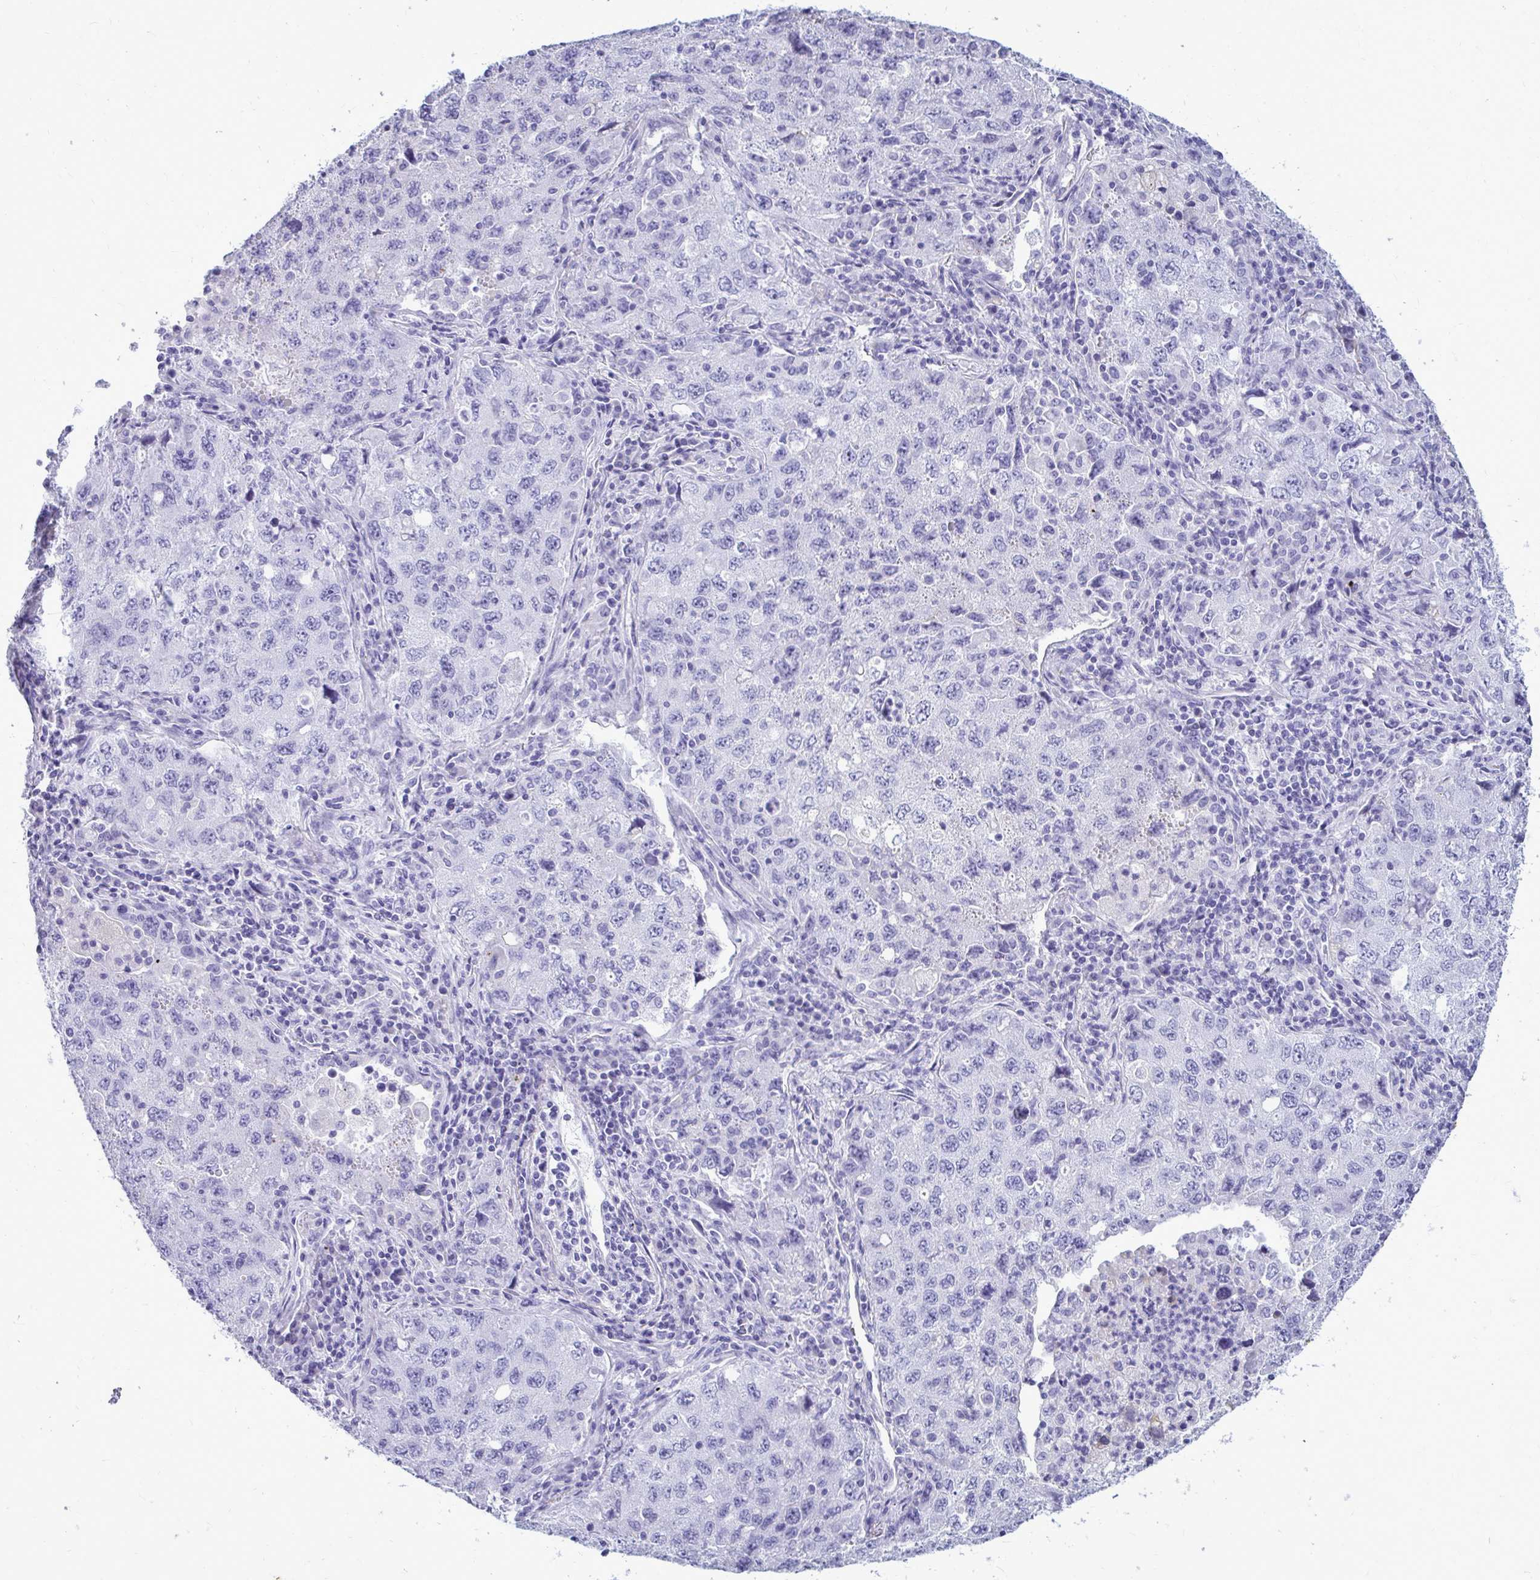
{"staining": {"intensity": "negative", "quantity": "none", "location": "none"}, "tissue": "lung cancer", "cell_type": "Tumor cells", "image_type": "cancer", "snomed": [{"axis": "morphology", "description": "Adenocarcinoma, NOS"}, {"axis": "topography", "description": "Lung"}], "caption": "IHC histopathology image of human lung cancer (adenocarcinoma) stained for a protein (brown), which reveals no staining in tumor cells. Brightfield microscopy of IHC stained with DAB (brown) and hematoxylin (blue), captured at high magnification.", "gene": "NANOGNB", "patient": {"sex": "female", "age": 57}}